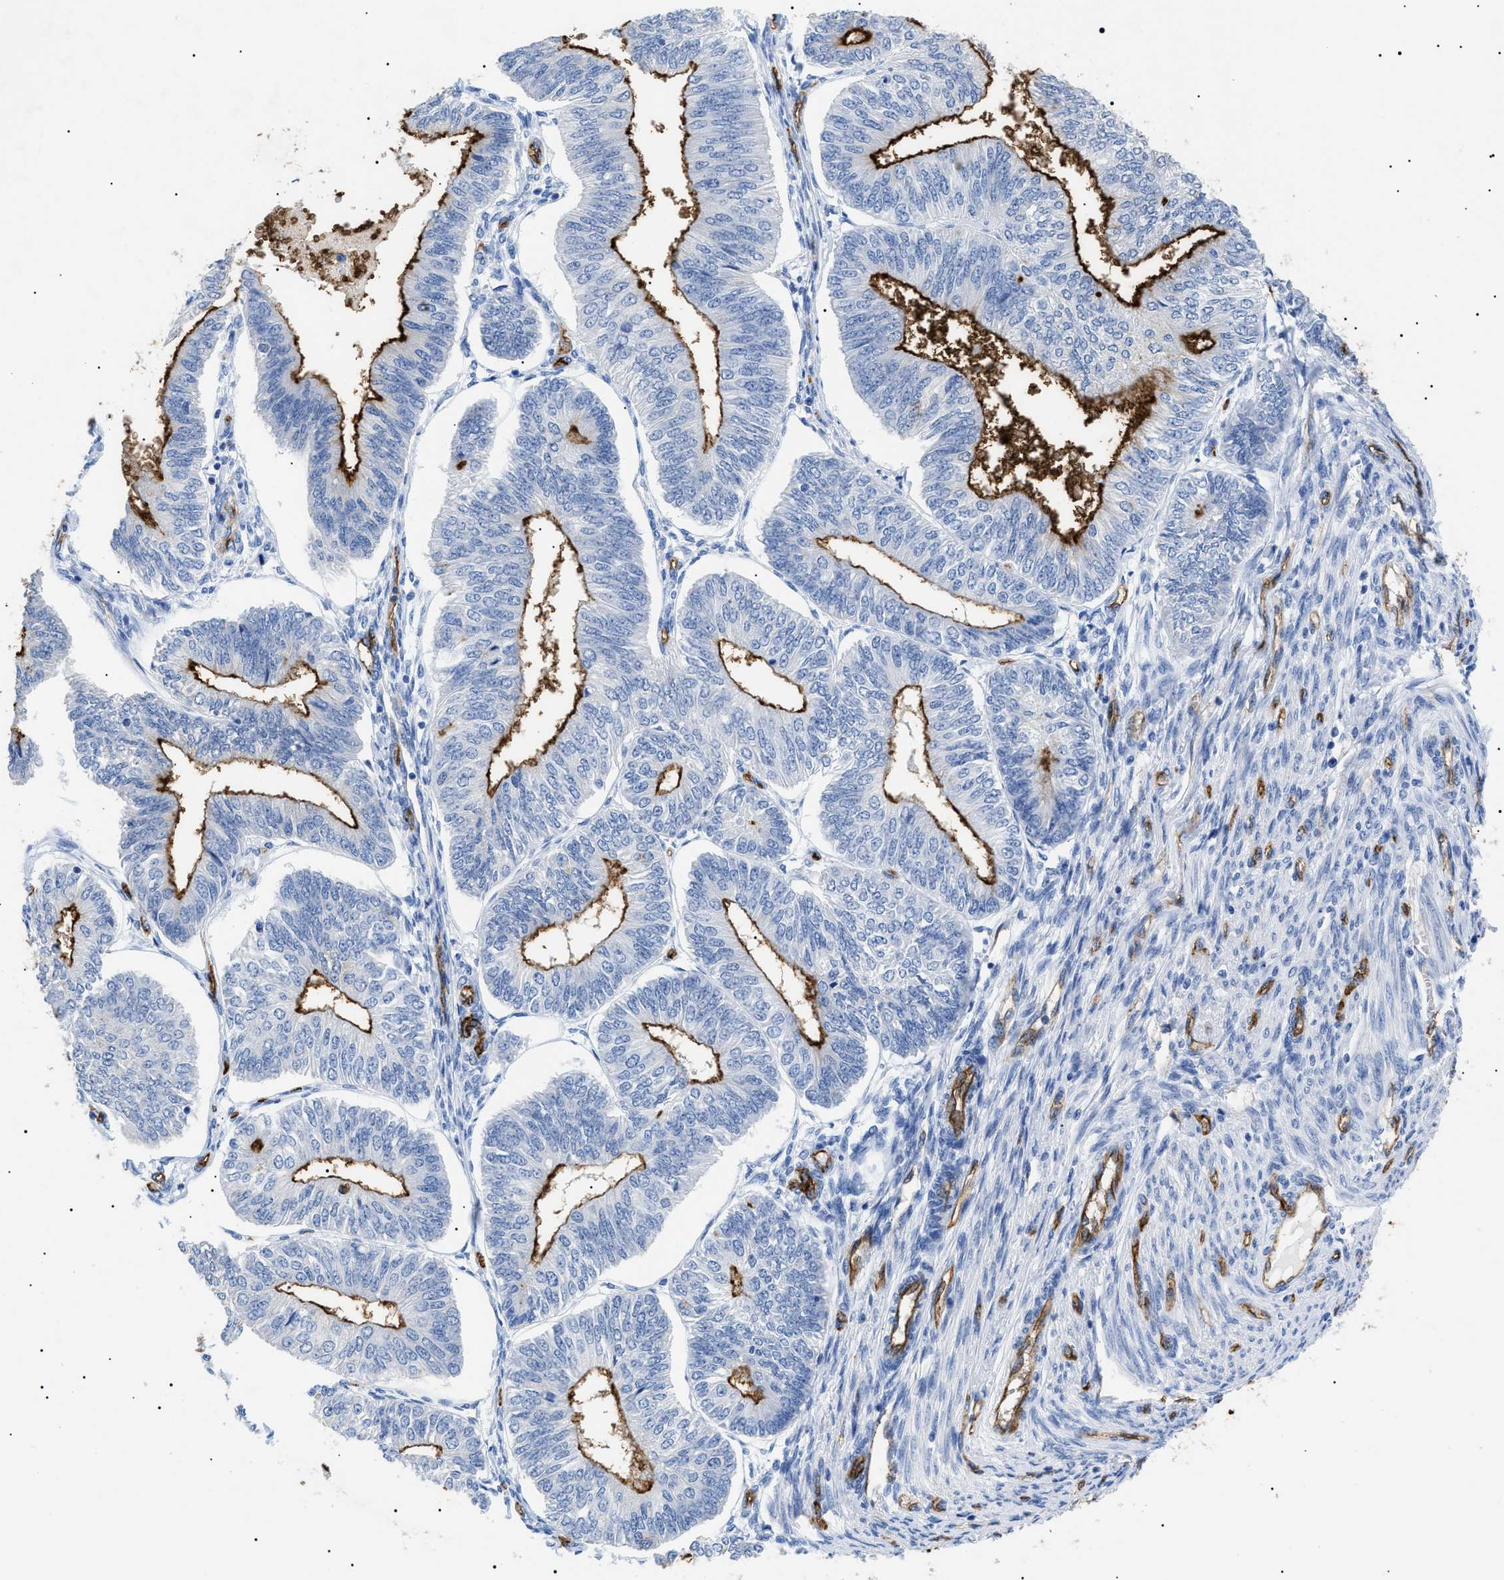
{"staining": {"intensity": "strong", "quantity": "<25%", "location": "cytoplasmic/membranous"}, "tissue": "endometrial cancer", "cell_type": "Tumor cells", "image_type": "cancer", "snomed": [{"axis": "morphology", "description": "Adenocarcinoma, NOS"}, {"axis": "topography", "description": "Endometrium"}], "caption": "This micrograph demonstrates immunohistochemistry staining of endometrial cancer, with medium strong cytoplasmic/membranous expression in approximately <25% of tumor cells.", "gene": "PODXL", "patient": {"sex": "female", "age": 58}}